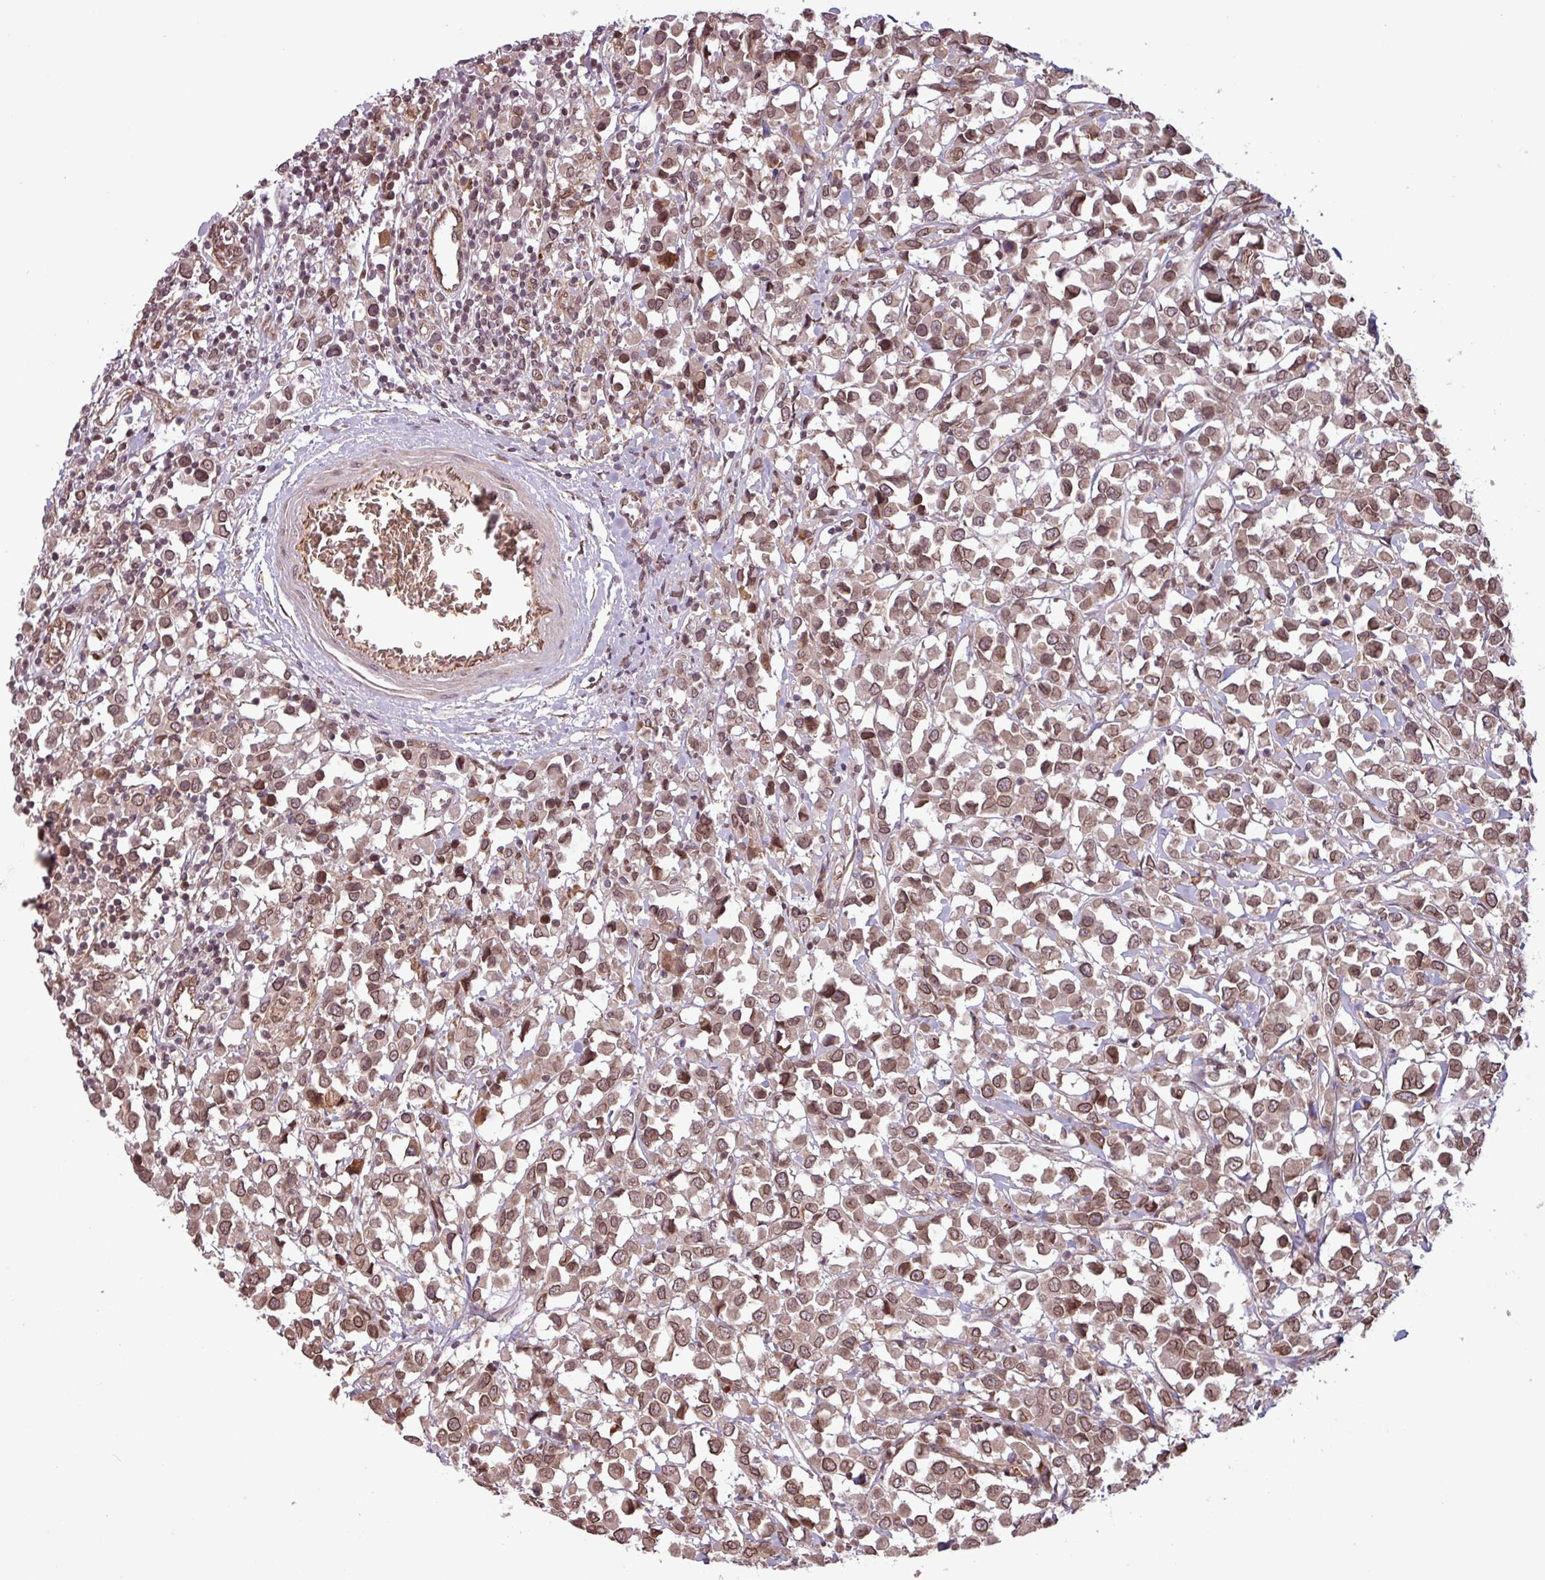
{"staining": {"intensity": "moderate", "quantity": ">75%", "location": "cytoplasmic/membranous,nuclear"}, "tissue": "breast cancer", "cell_type": "Tumor cells", "image_type": "cancer", "snomed": [{"axis": "morphology", "description": "Duct carcinoma"}, {"axis": "topography", "description": "Breast"}], "caption": "This image displays breast cancer stained with immunohistochemistry to label a protein in brown. The cytoplasmic/membranous and nuclear of tumor cells show moderate positivity for the protein. Nuclei are counter-stained blue.", "gene": "RBM4B", "patient": {"sex": "female", "age": 61}}